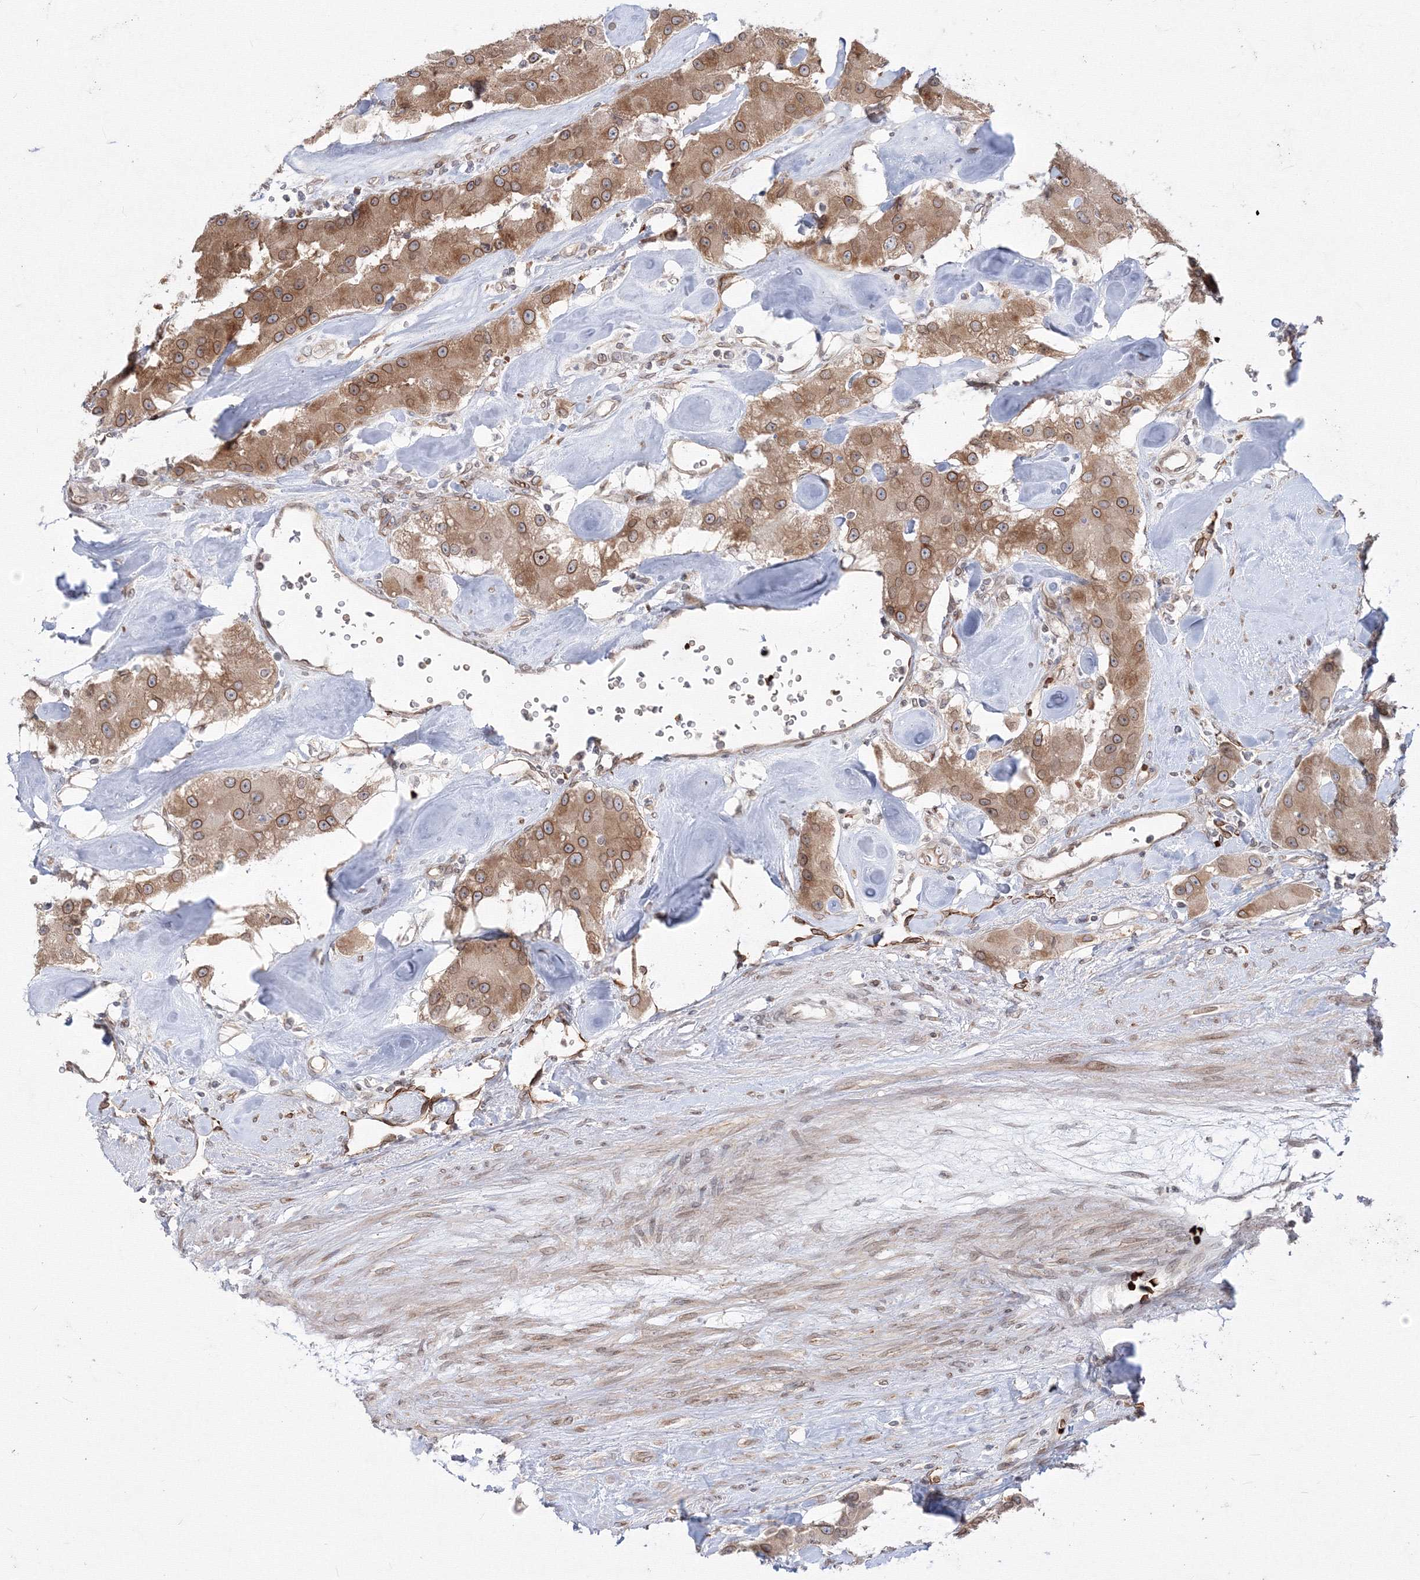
{"staining": {"intensity": "moderate", "quantity": ">75%", "location": "cytoplasmic/membranous,nuclear"}, "tissue": "carcinoid", "cell_type": "Tumor cells", "image_type": "cancer", "snomed": [{"axis": "morphology", "description": "Carcinoid, malignant, NOS"}, {"axis": "topography", "description": "Pancreas"}], "caption": "Protein analysis of carcinoid tissue shows moderate cytoplasmic/membranous and nuclear expression in approximately >75% of tumor cells.", "gene": "DNAJB2", "patient": {"sex": "male", "age": 41}}